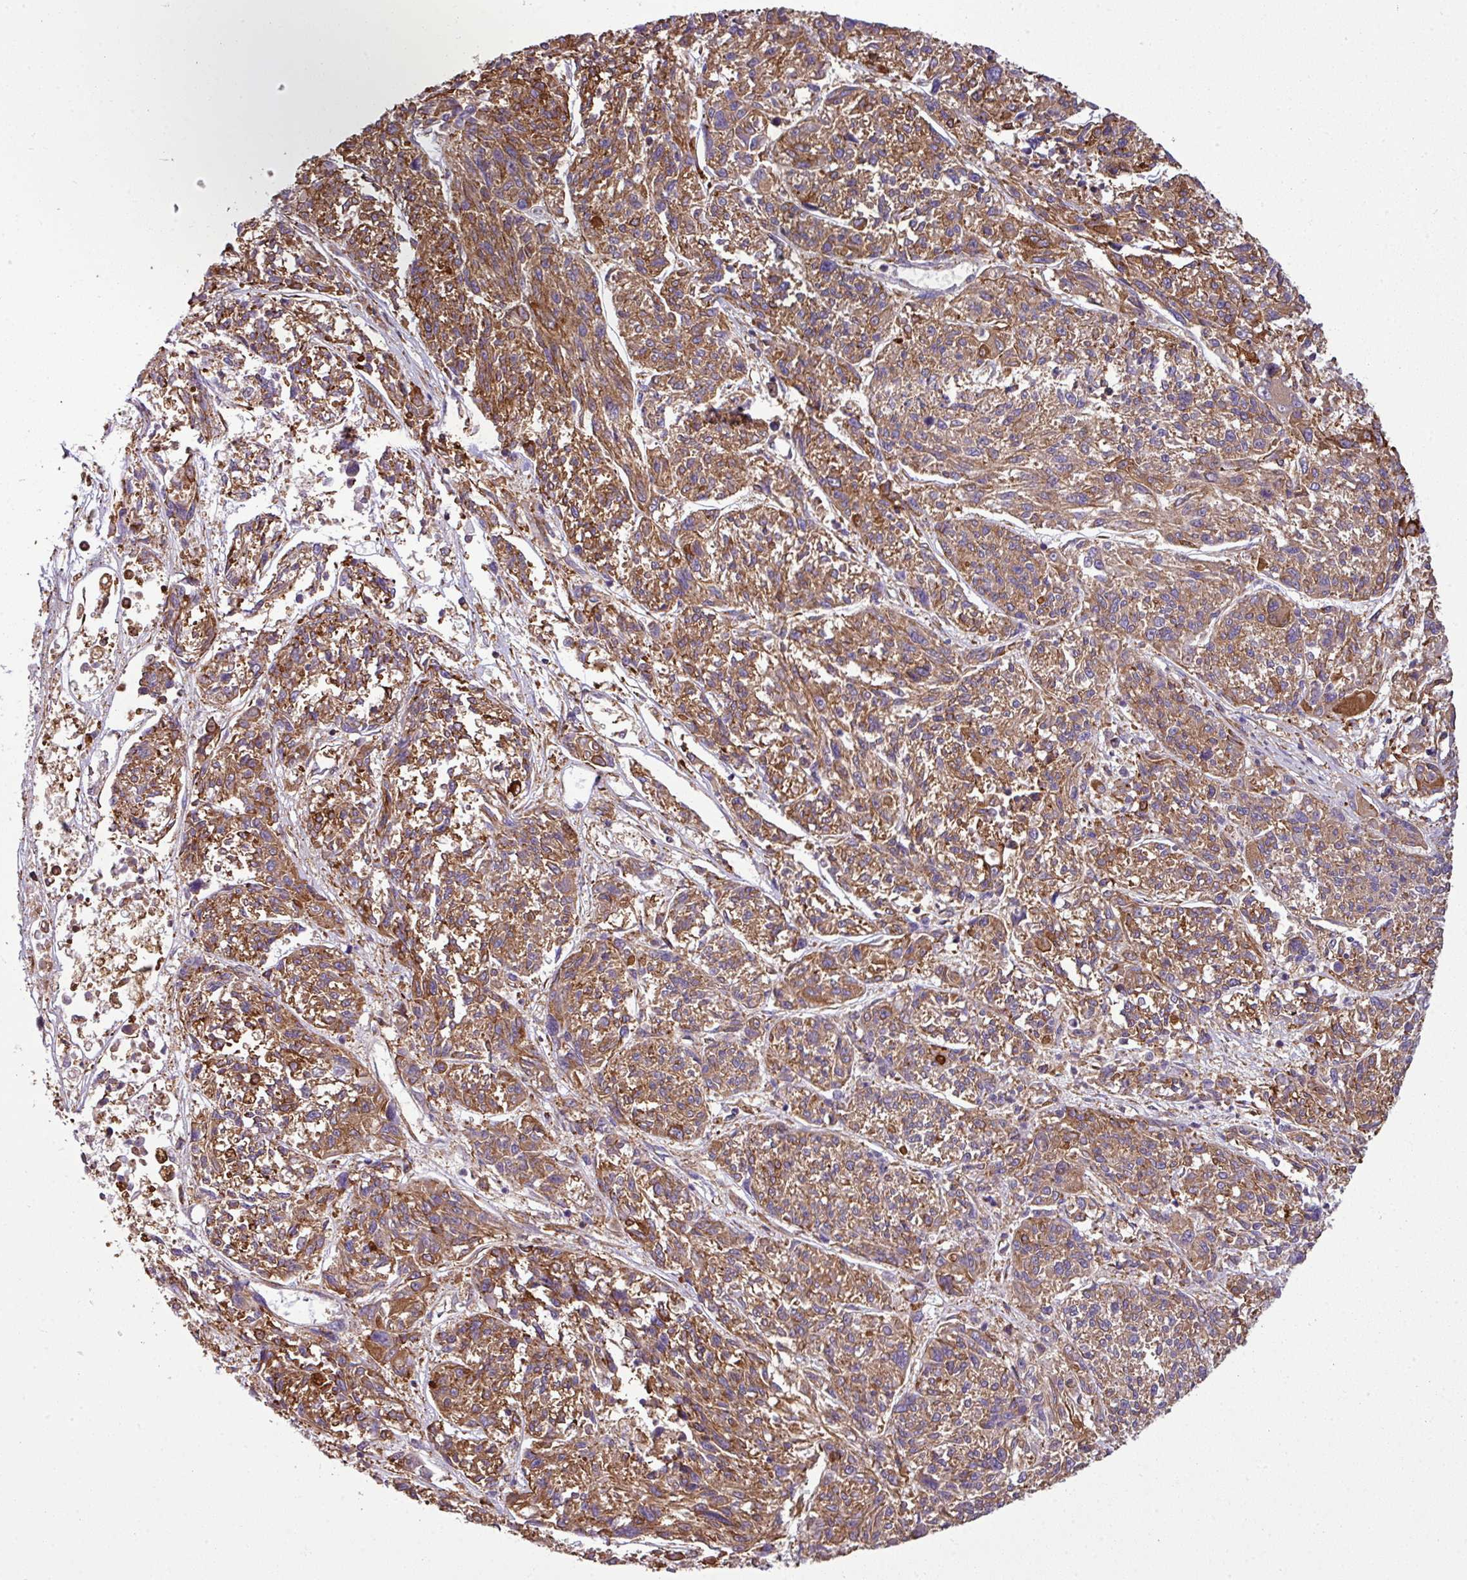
{"staining": {"intensity": "moderate", "quantity": ">75%", "location": "cytoplasmic/membranous"}, "tissue": "melanoma", "cell_type": "Tumor cells", "image_type": "cancer", "snomed": [{"axis": "morphology", "description": "Malignant melanoma, NOS"}, {"axis": "topography", "description": "Skin"}], "caption": "Melanoma stained with a brown dye reveals moderate cytoplasmic/membranous positive staining in about >75% of tumor cells.", "gene": "XNDC1N", "patient": {"sex": "male", "age": 53}}